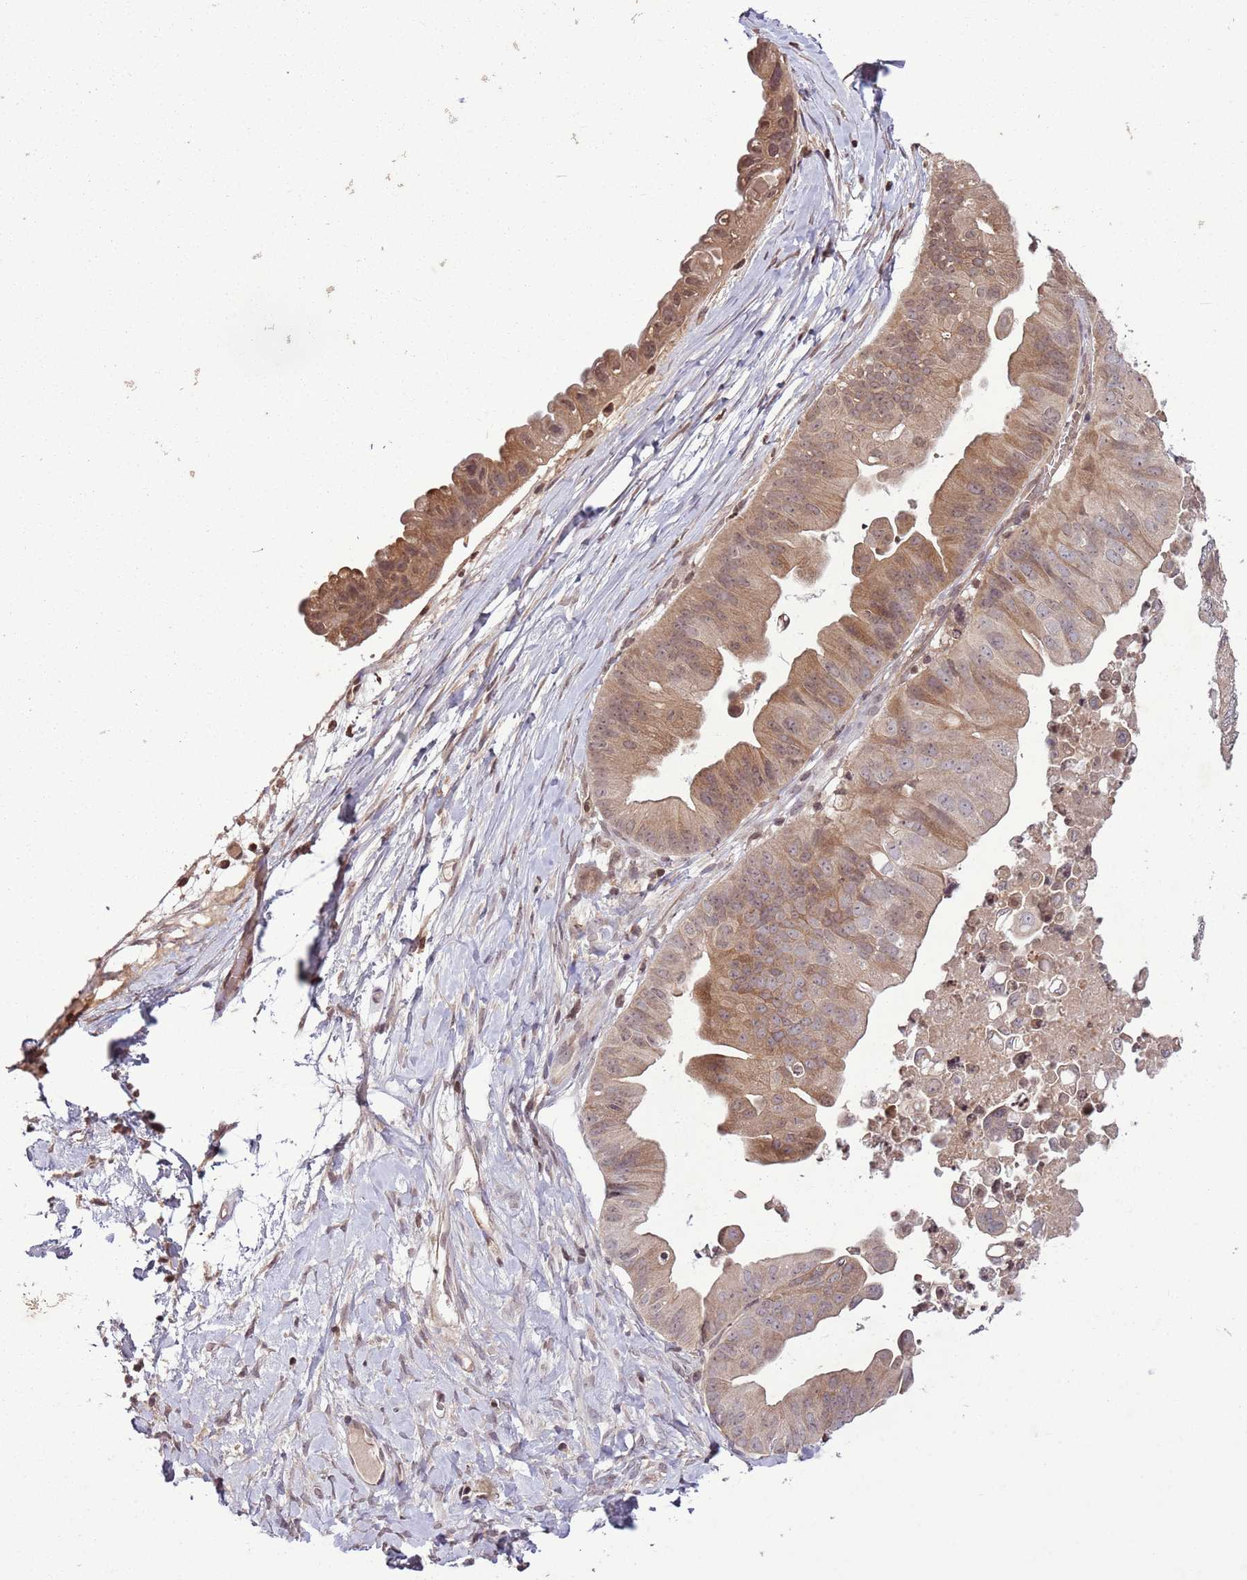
{"staining": {"intensity": "moderate", "quantity": "<25%", "location": "cytoplasmic/membranous"}, "tissue": "ovarian cancer", "cell_type": "Tumor cells", "image_type": "cancer", "snomed": [{"axis": "morphology", "description": "Cystadenocarcinoma, mucinous, NOS"}, {"axis": "topography", "description": "Ovary"}], "caption": "A low amount of moderate cytoplasmic/membranous staining is present in about <25% of tumor cells in mucinous cystadenocarcinoma (ovarian) tissue.", "gene": "CAPN9", "patient": {"sex": "female", "age": 61}}